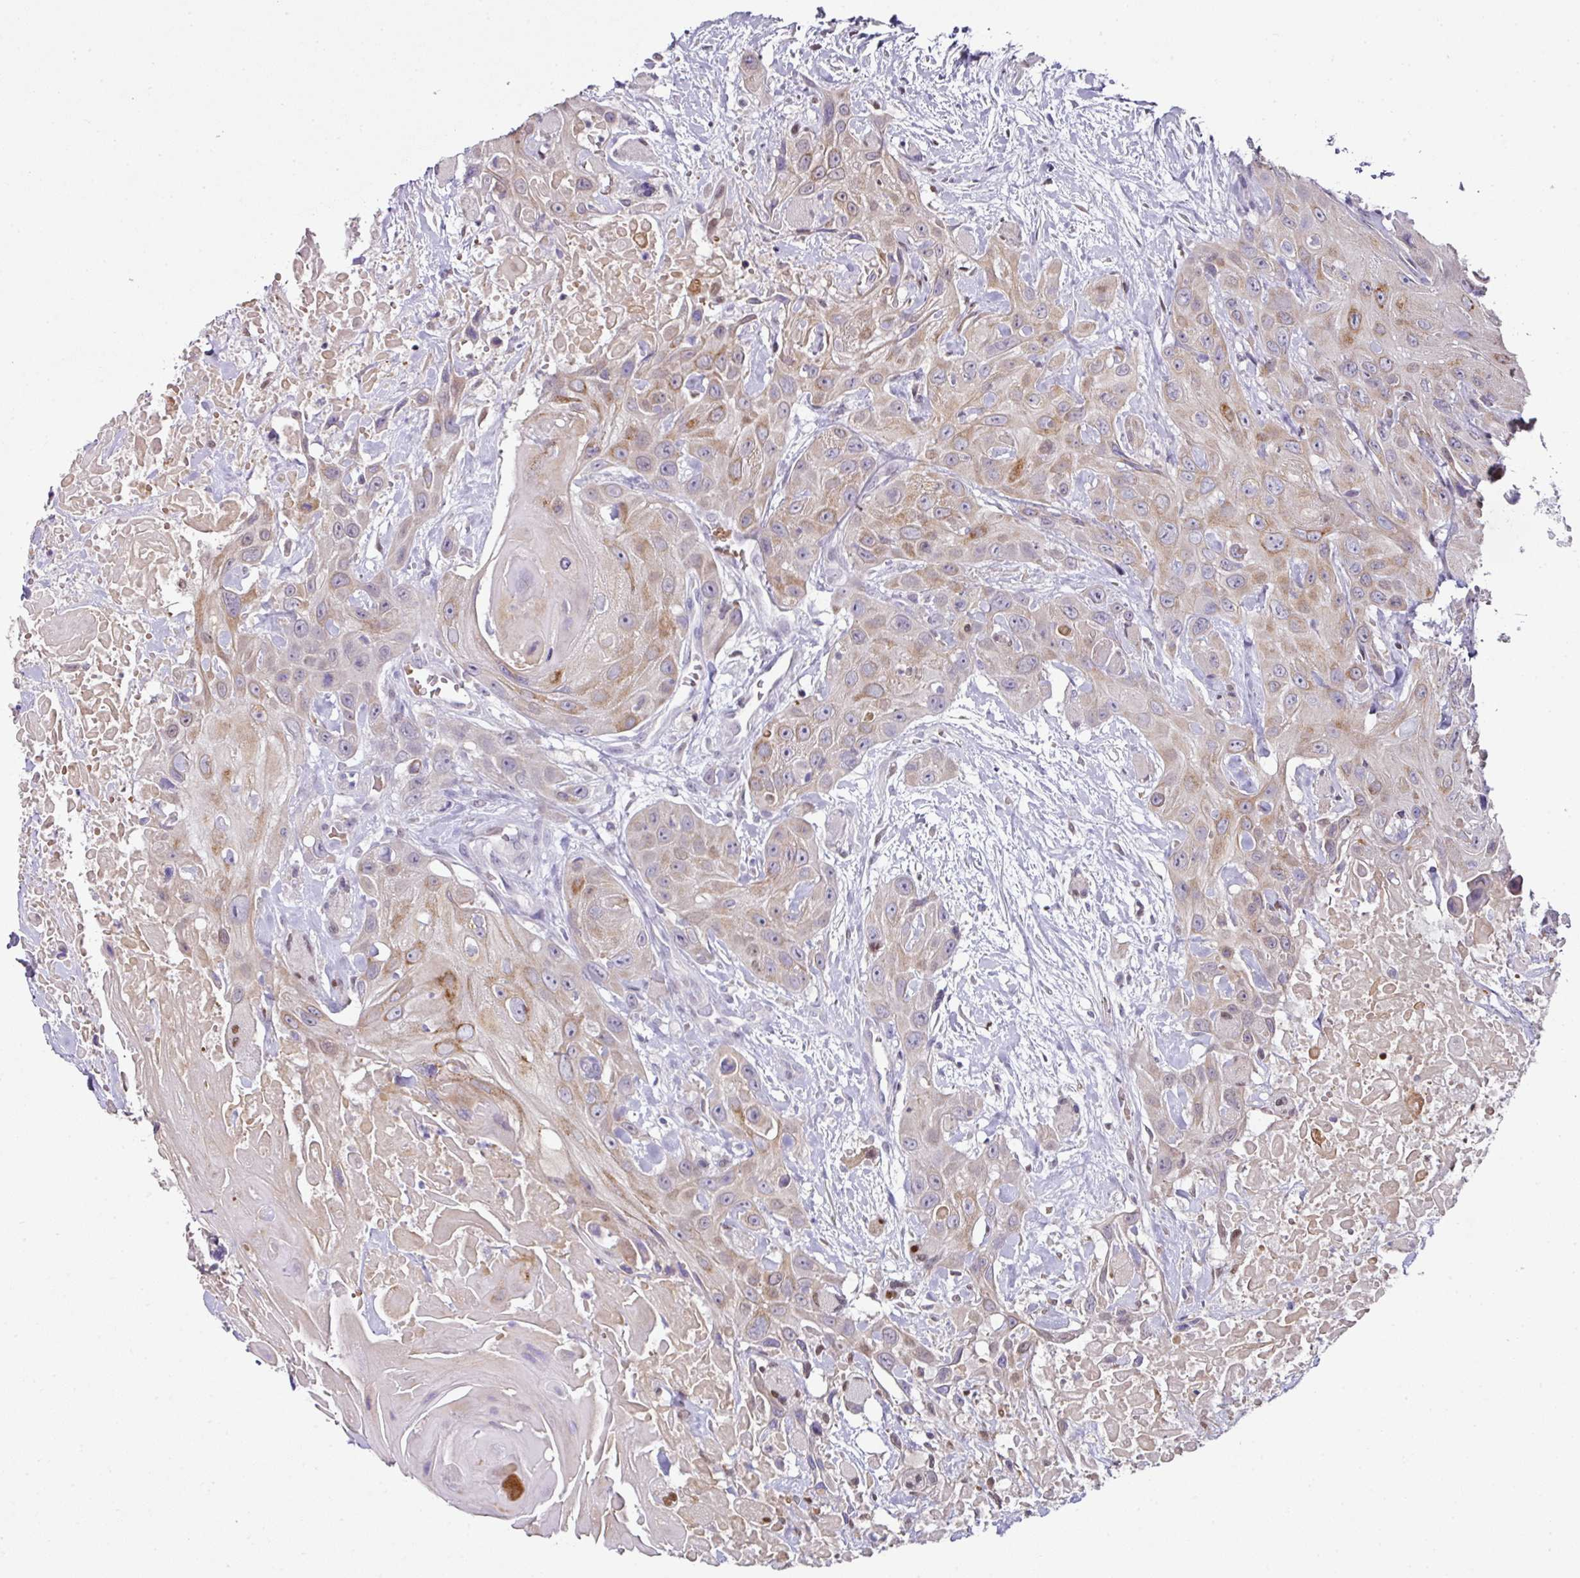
{"staining": {"intensity": "weak", "quantity": ">75%", "location": "cytoplasmic/membranous"}, "tissue": "head and neck cancer", "cell_type": "Tumor cells", "image_type": "cancer", "snomed": [{"axis": "morphology", "description": "Squamous cell carcinoma, NOS"}, {"axis": "topography", "description": "Head-Neck"}], "caption": "Approximately >75% of tumor cells in human head and neck squamous cell carcinoma show weak cytoplasmic/membranous protein expression as visualized by brown immunohistochemical staining.", "gene": "ANKRD18A", "patient": {"sex": "male", "age": 81}}